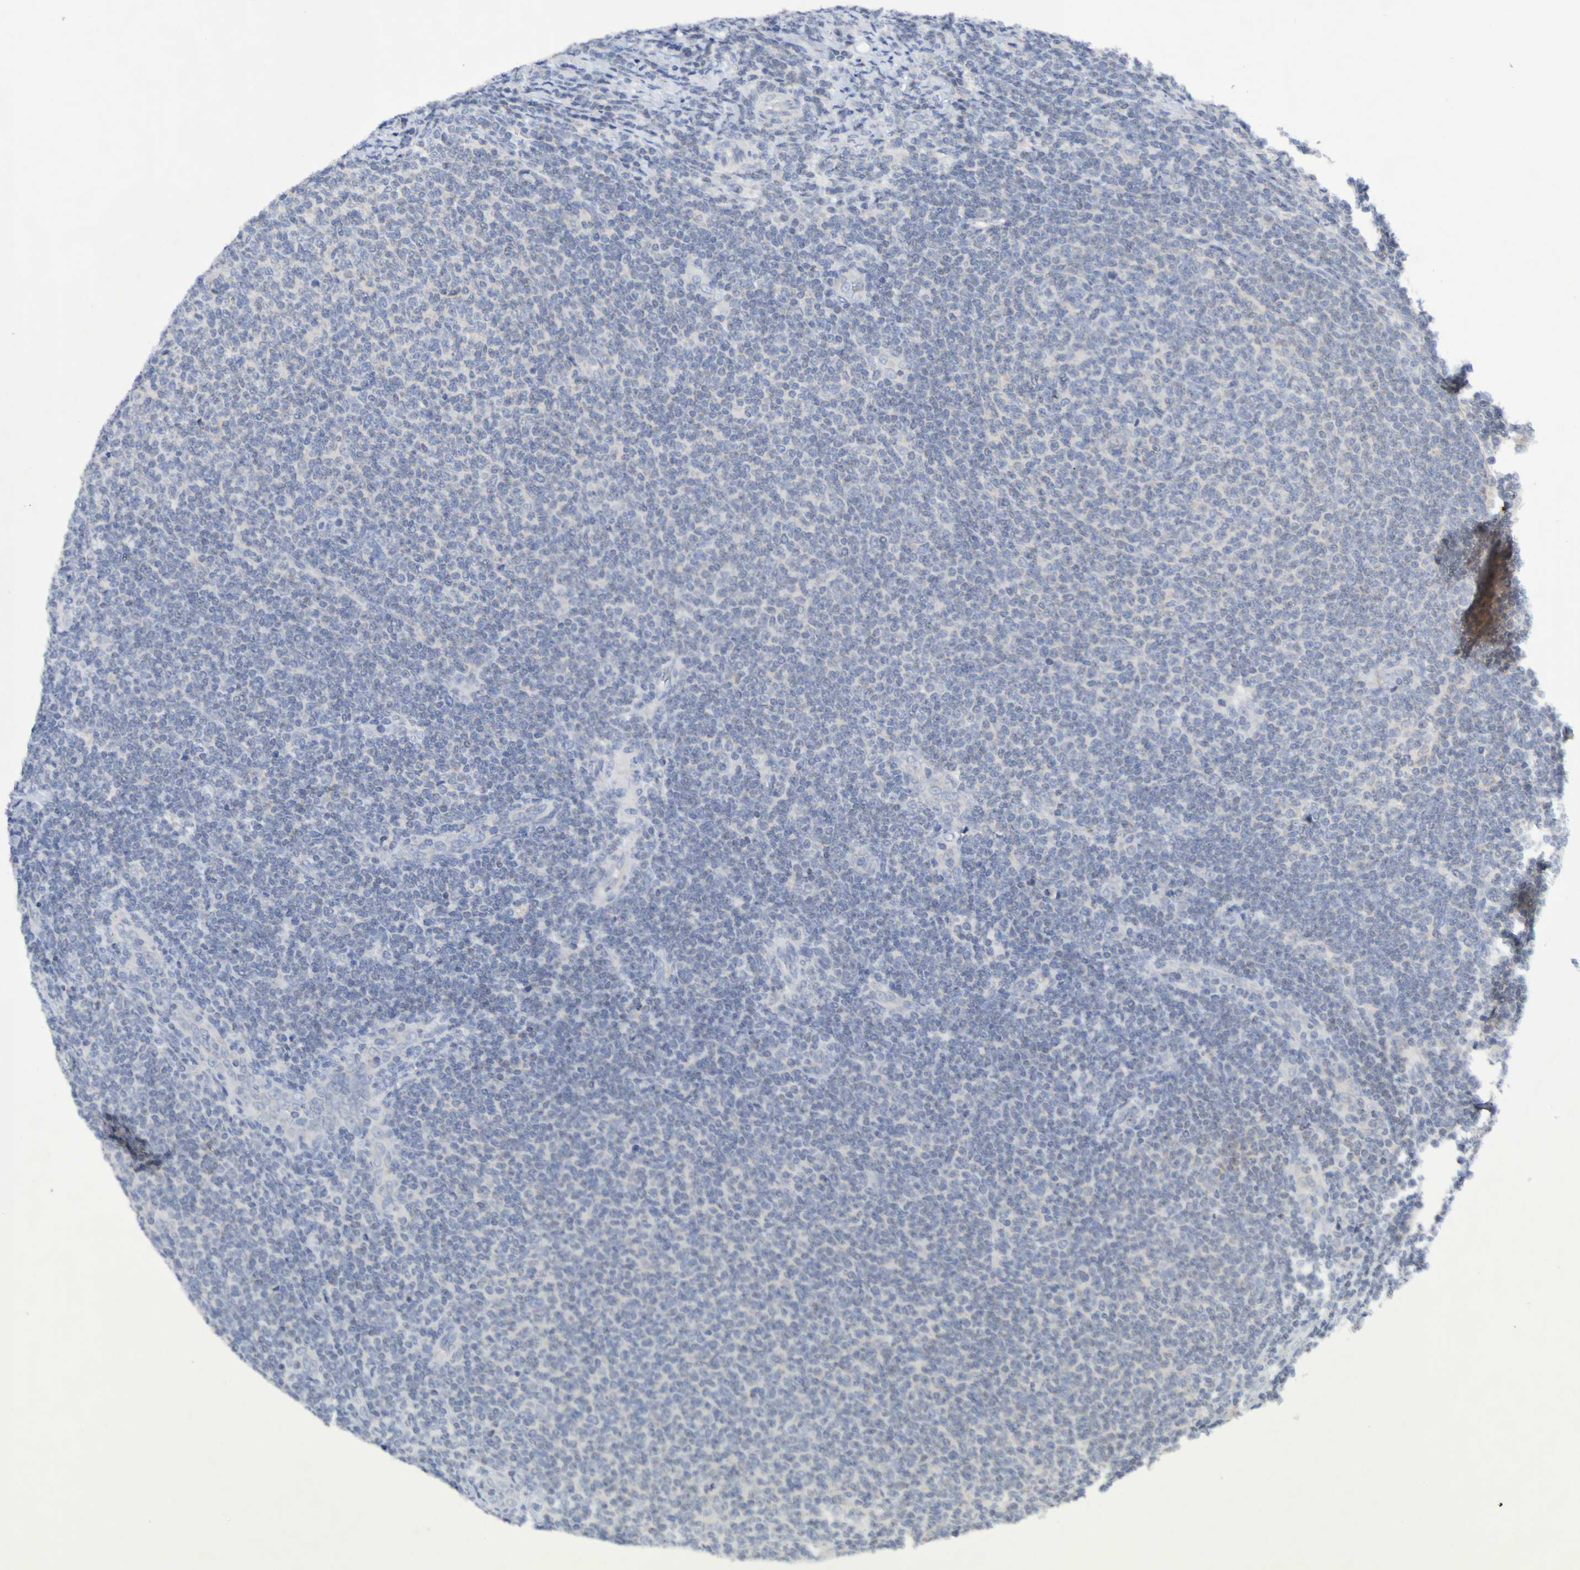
{"staining": {"intensity": "negative", "quantity": "none", "location": "none"}, "tissue": "lymphoma", "cell_type": "Tumor cells", "image_type": "cancer", "snomed": [{"axis": "morphology", "description": "Malignant lymphoma, non-Hodgkin's type, Low grade"}, {"axis": "topography", "description": "Lymph node"}], "caption": "DAB immunohistochemical staining of lymphoma displays no significant expression in tumor cells.", "gene": "PTP4A2", "patient": {"sex": "male", "age": 66}}